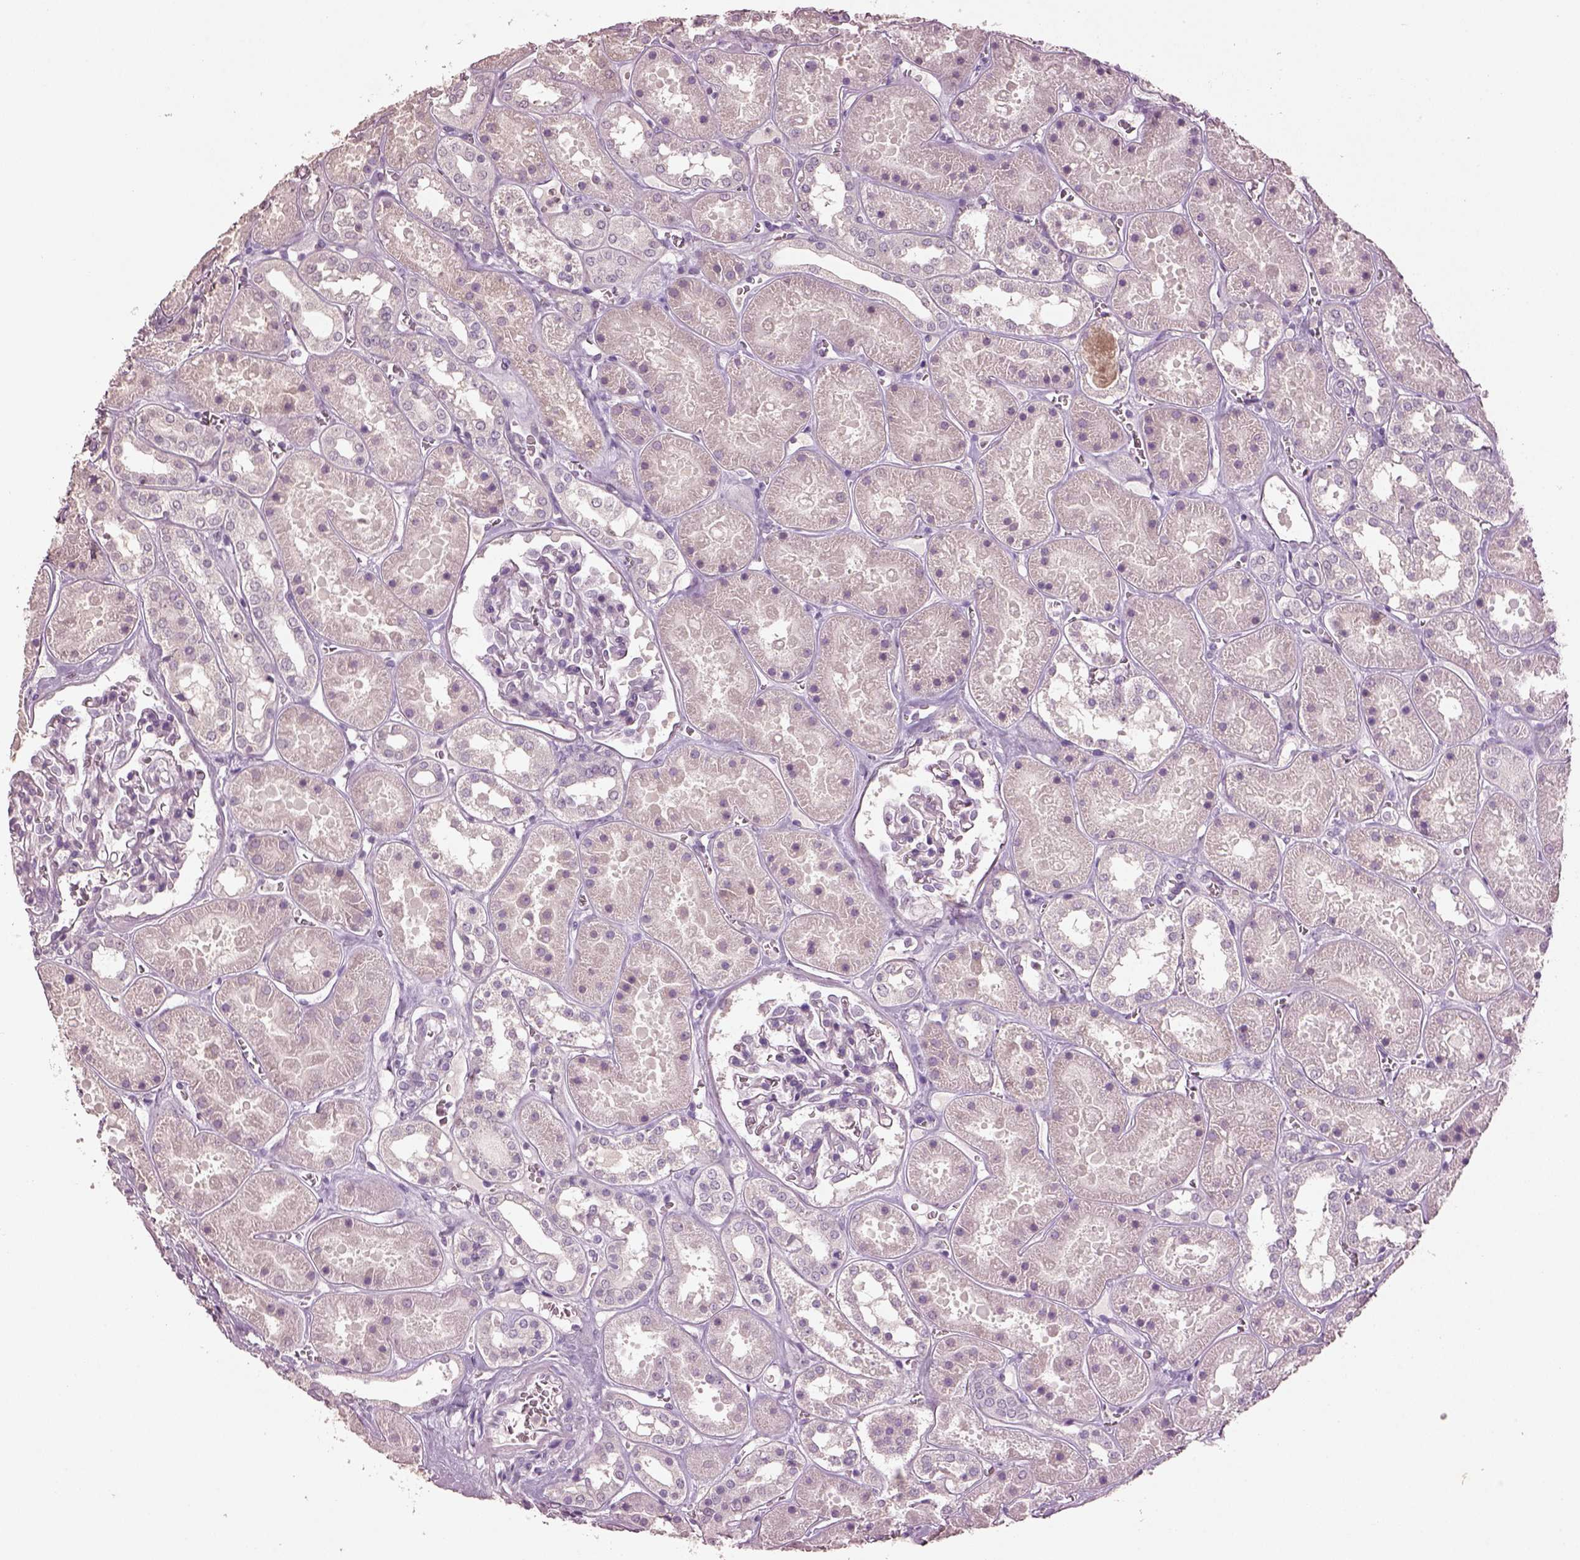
{"staining": {"intensity": "negative", "quantity": "none", "location": "none"}, "tissue": "kidney", "cell_type": "Cells in glomeruli", "image_type": "normal", "snomed": [{"axis": "morphology", "description": "Normal tissue, NOS"}, {"axis": "topography", "description": "Kidney"}], "caption": "This is an IHC image of benign human kidney. There is no positivity in cells in glomeruli.", "gene": "KCNIP3", "patient": {"sex": "female", "age": 41}}